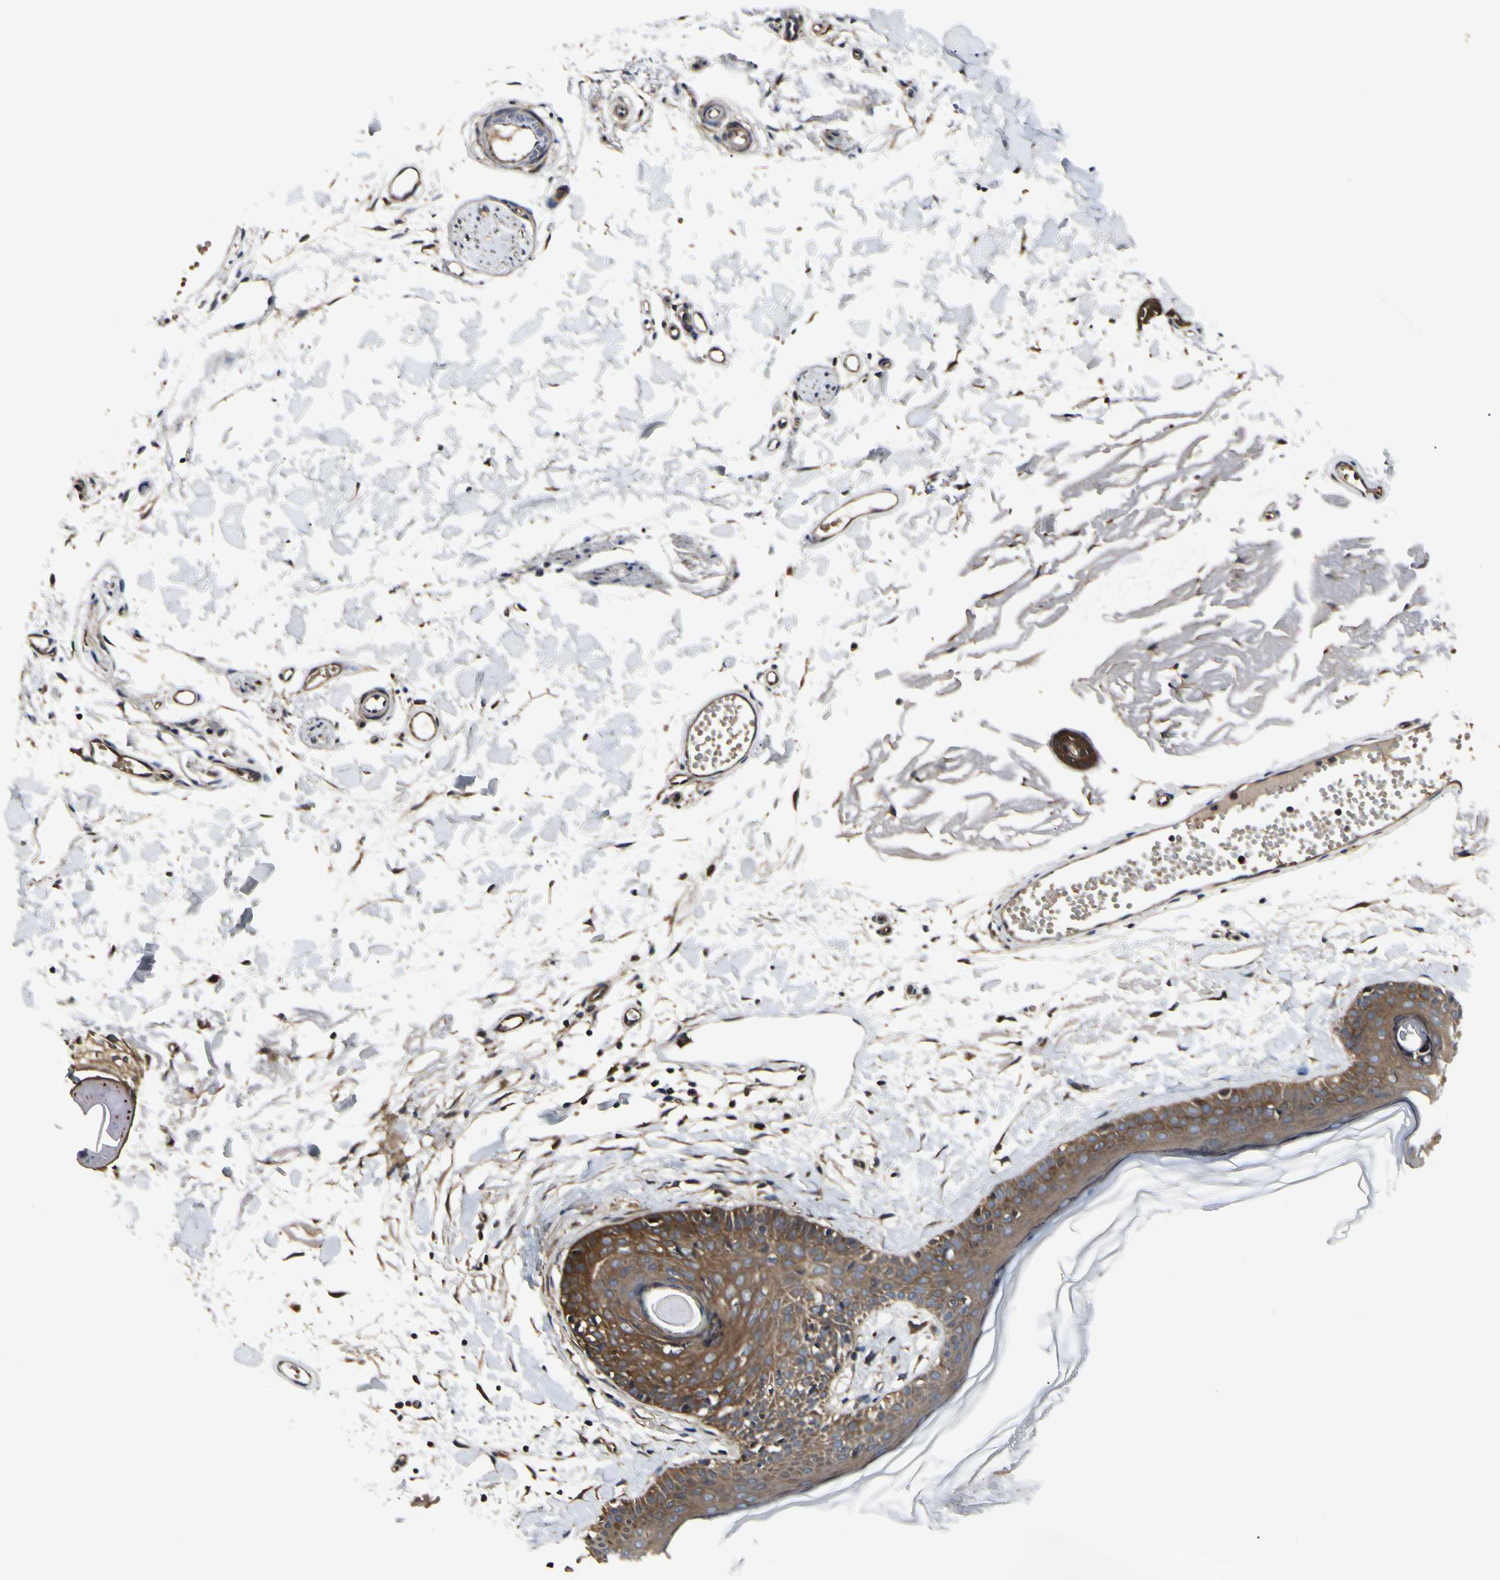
{"staining": {"intensity": "strong", "quantity": ">75%", "location": "cytoplasmic/membranous"}, "tissue": "skin", "cell_type": "Fibroblasts", "image_type": "normal", "snomed": [{"axis": "morphology", "description": "Normal tissue, NOS"}, {"axis": "topography", "description": "Skin"}], "caption": "A high amount of strong cytoplasmic/membranous positivity is present in about >75% of fibroblasts in unremarkable skin. (Brightfield microscopy of DAB IHC at high magnification).", "gene": "NME1", "patient": {"sex": "male", "age": 83}}